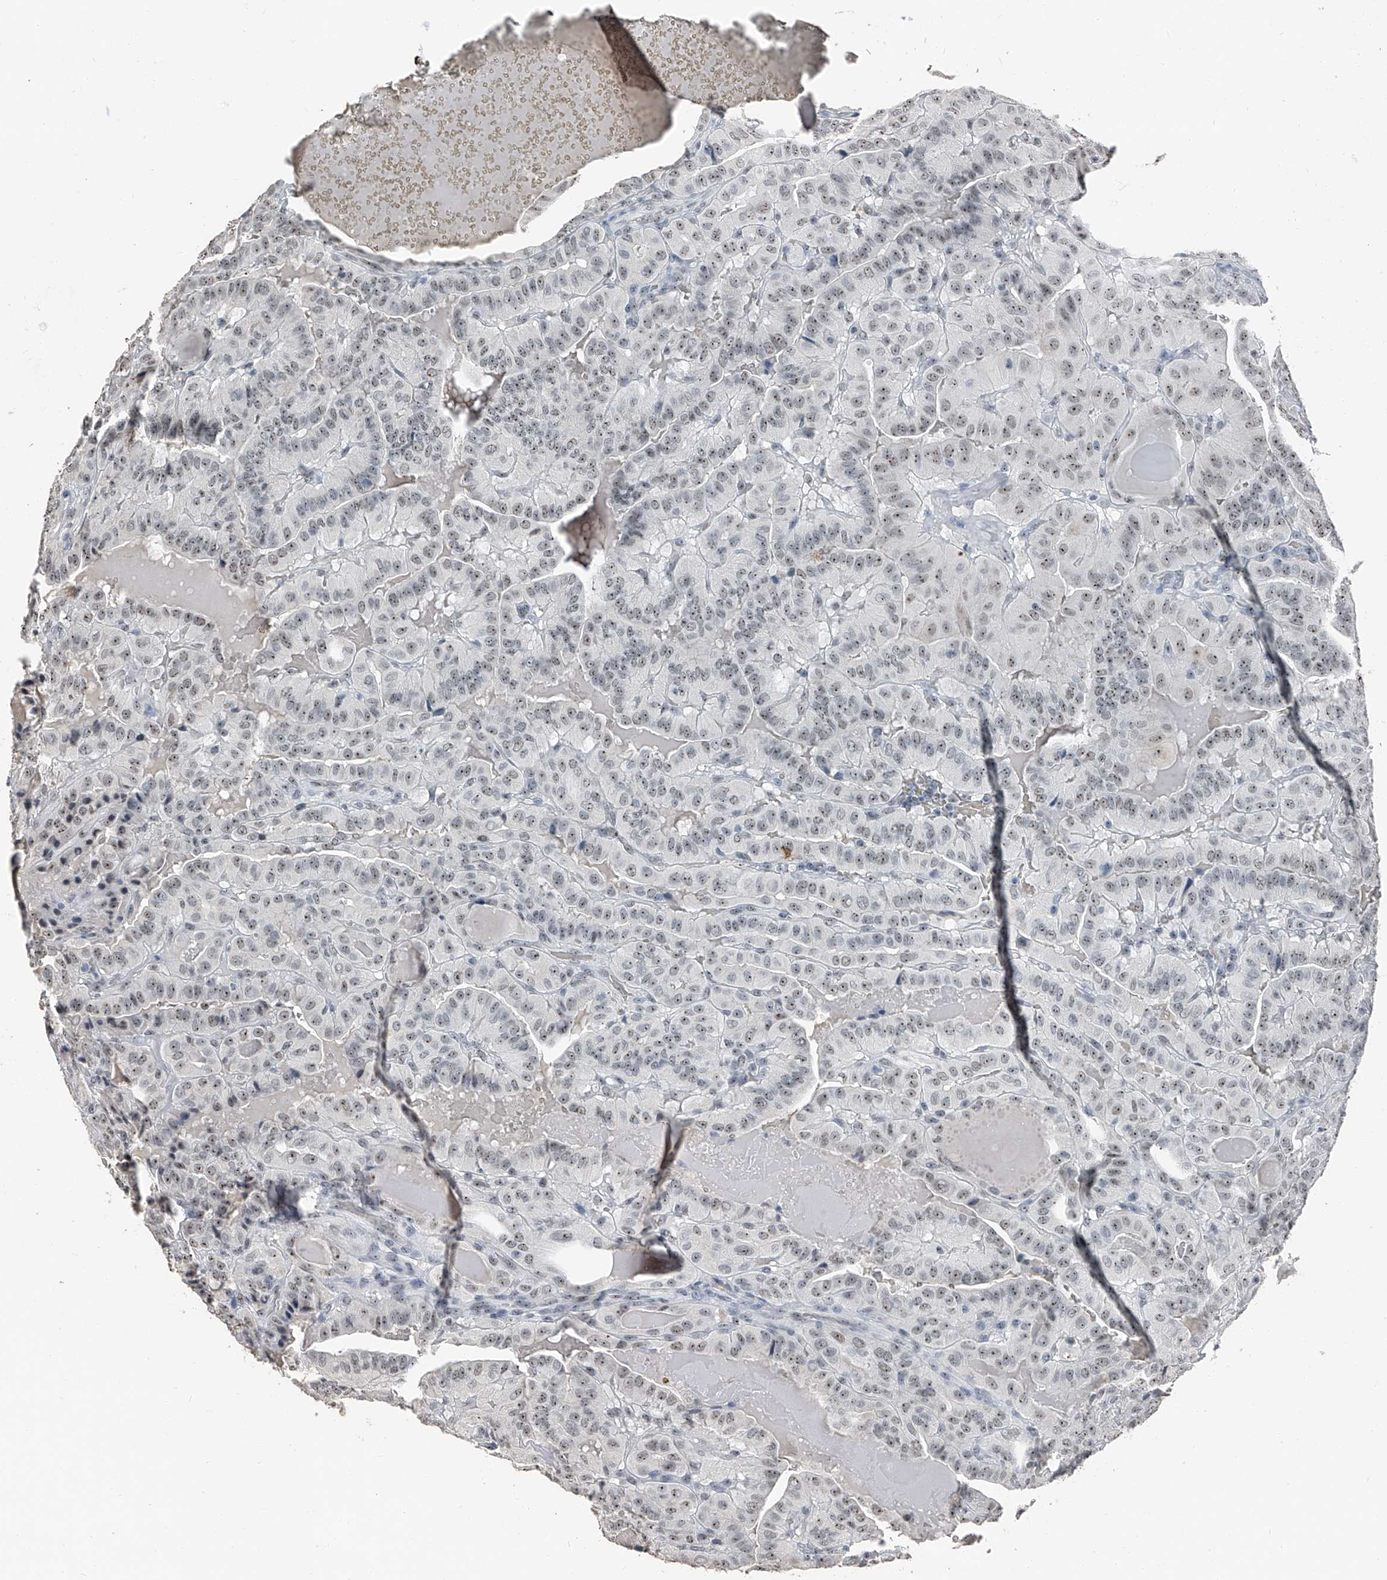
{"staining": {"intensity": "weak", "quantity": ">75%", "location": "nuclear"}, "tissue": "thyroid cancer", "cell_type": "Tumor cells", "image_type": "cancer", "snomed": [{"axis": "morphology", "description": "Papillary adenocarcinoma, NOS"}, {"axis": "topography", "description": "Thyroid gland"}], "caption": "Papillary adenocarcinoma (thyroid) stained with immunohistochemistry (IHC) reveals weak nuclear expression in approximately >75% of tumor cells.", "gene": "TCOF1", "patient": {"sex": "male", "age": 77}}